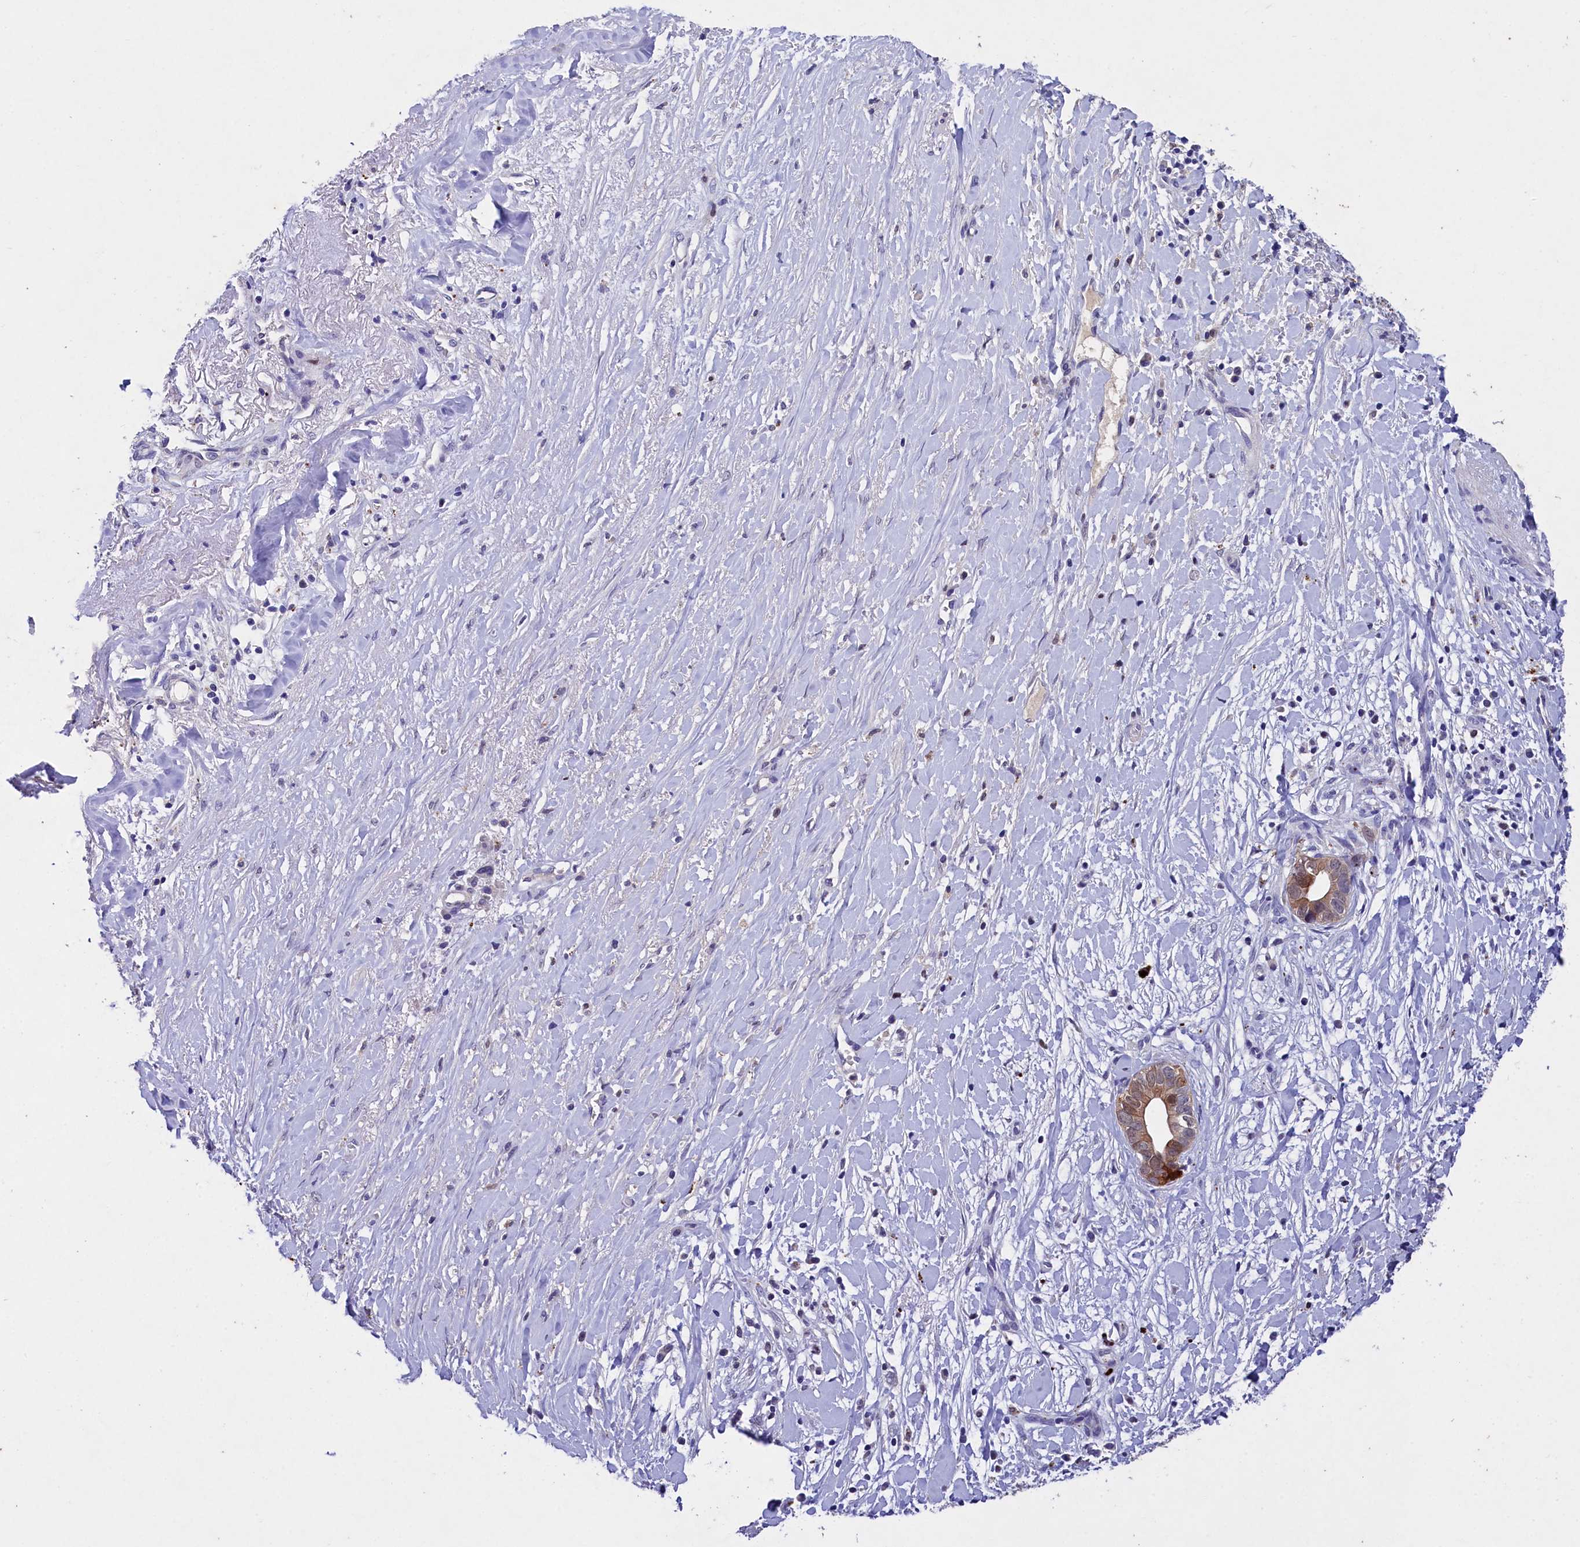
{"staining": {"intensity": "moderate", "quantity": "25%-75%", "location": "cytoplasmic/membranous,nuclear"}, "tissue": "liver cancer", "cell_type": "Tumor cells", "image_type": "cancer", "snomed": [{"axis": "morphology", "description": "Cholangiocarcinoma"}, {"axis": "topography", "description": "Liver"}], "caption": "An IHC image of tumor tissue is shown. Protein staining in brown shows moderate cytoplasmic/membranous and nuclear positivity in cholangiocarcinoma (liver) within tumor cells. (DAB IHC, brown staining for protein, blue staining for nuclei).", "gene": "TGDS", "patient": {"sex": "female", "age": 79}}